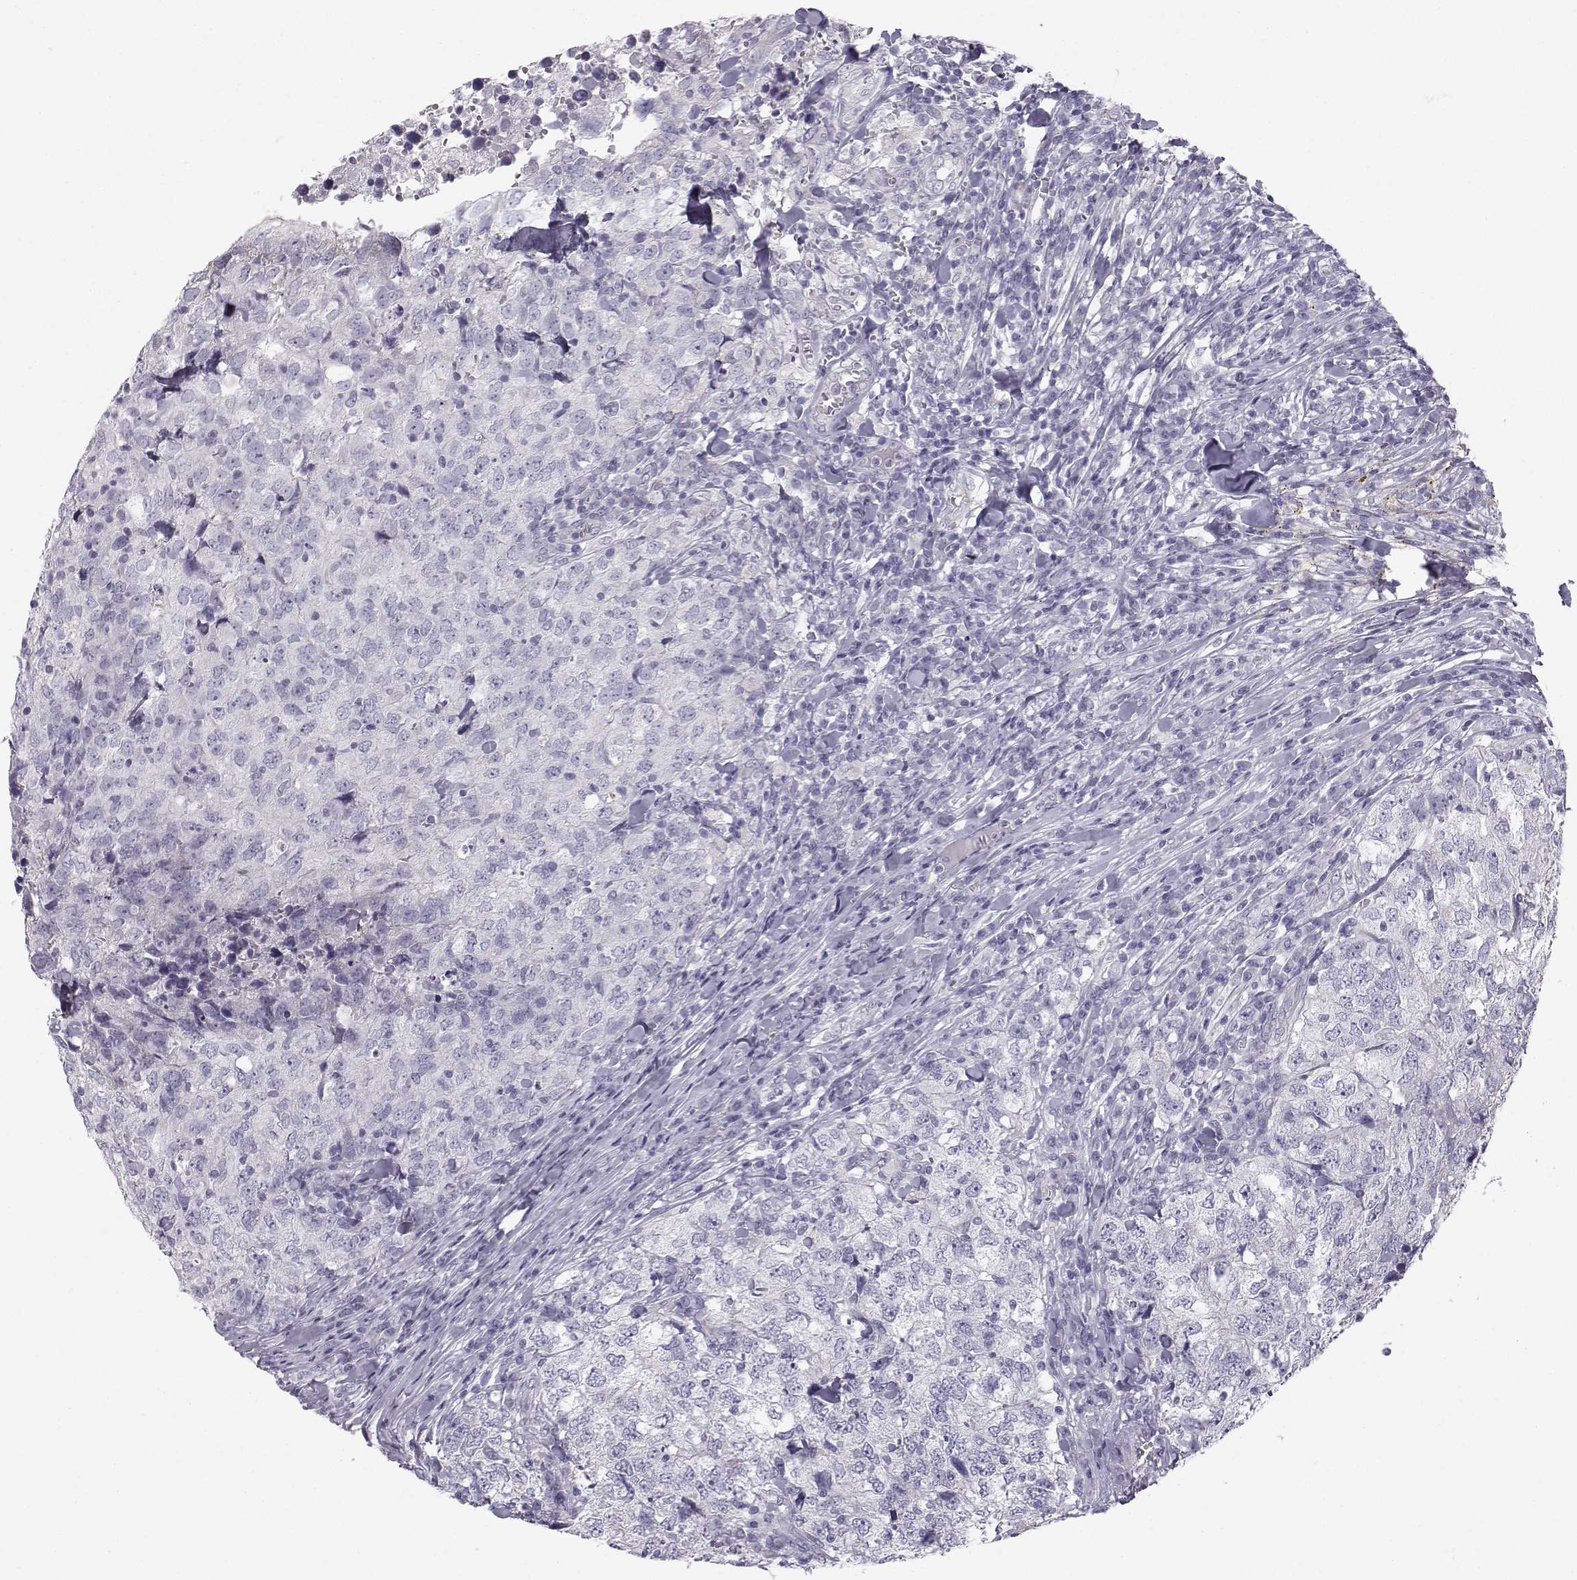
{"staining": {"intensity": "negative", "quantity": "none", "location": "none"}, "tissue": "breast cancer", "cell_type": "Tumor cells", "image_type": "cancer", "snomed": [{"axis": "morphology", "description": "Duct carcinoma"}, {"axis": "topography", "description": "Breast"}], "caption": "Human breast cancer (intraductal carcinoma) stained for a protein using IHC displays no staining in tumor cells.", "gene": "KCNMB4", "patient": {"sex": "female", "age": 30}}